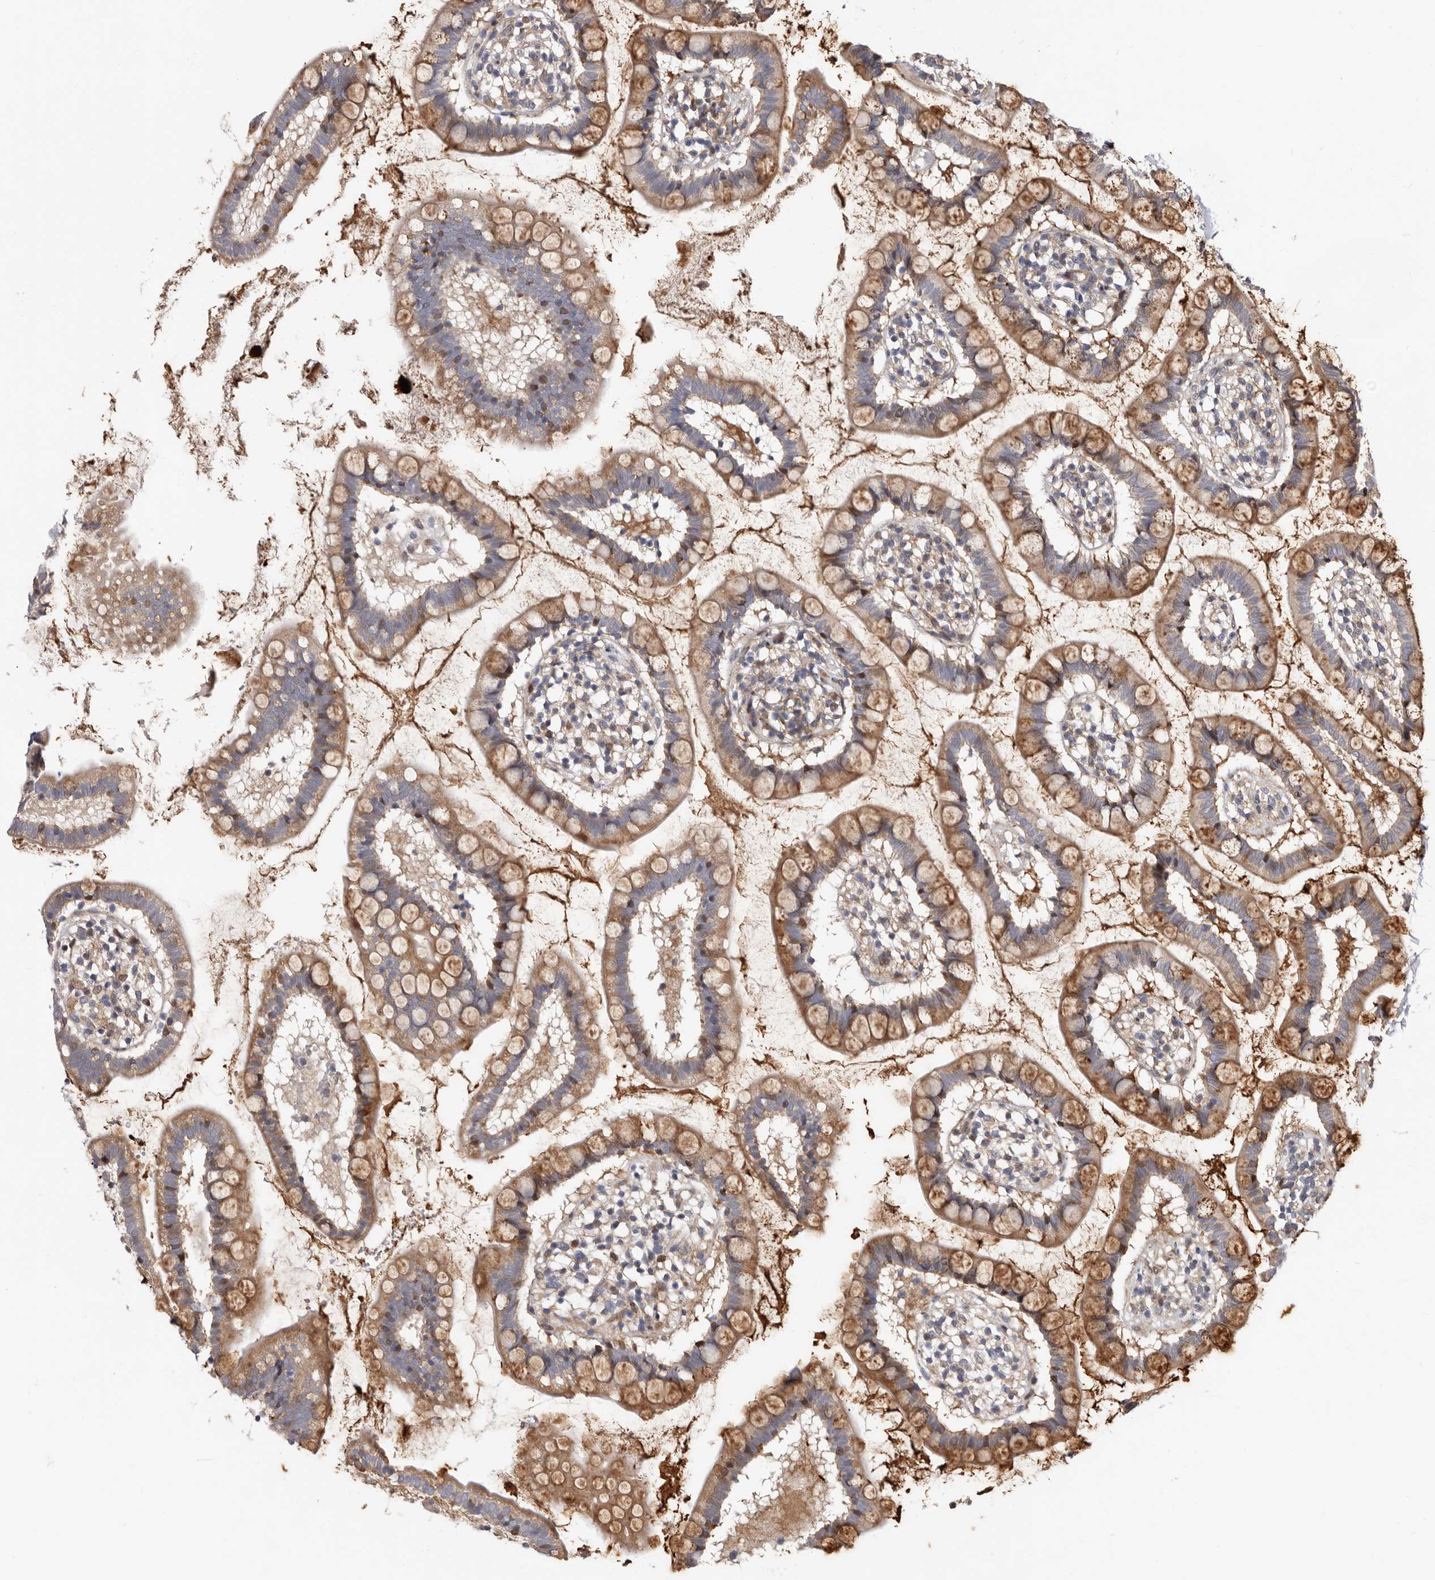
{"staining": {"intensity": "moderate", "quantity": ">75%", "location": "cytoplasmic/membranous"}, "tissue": "small intestine", "cell_type": "Glandular cells", "image_type": "normal", "snomed": [{"axis": "morphology", "description": "Normal tissue, NOS"}, {"axis": "topography", "description": "Small intestine"}], "caption": "IHC micrograph of normal small intestine: human small intestine stained using immunohistochemistry displays medium levels of moderate protein expression localized specifically in the cytoplasmic/membranous of glandular cells, appearing as a cytoplasmic/membranous brown color.", "gene": "WEE2", "patient": {"sex": "female", "age": 84}}